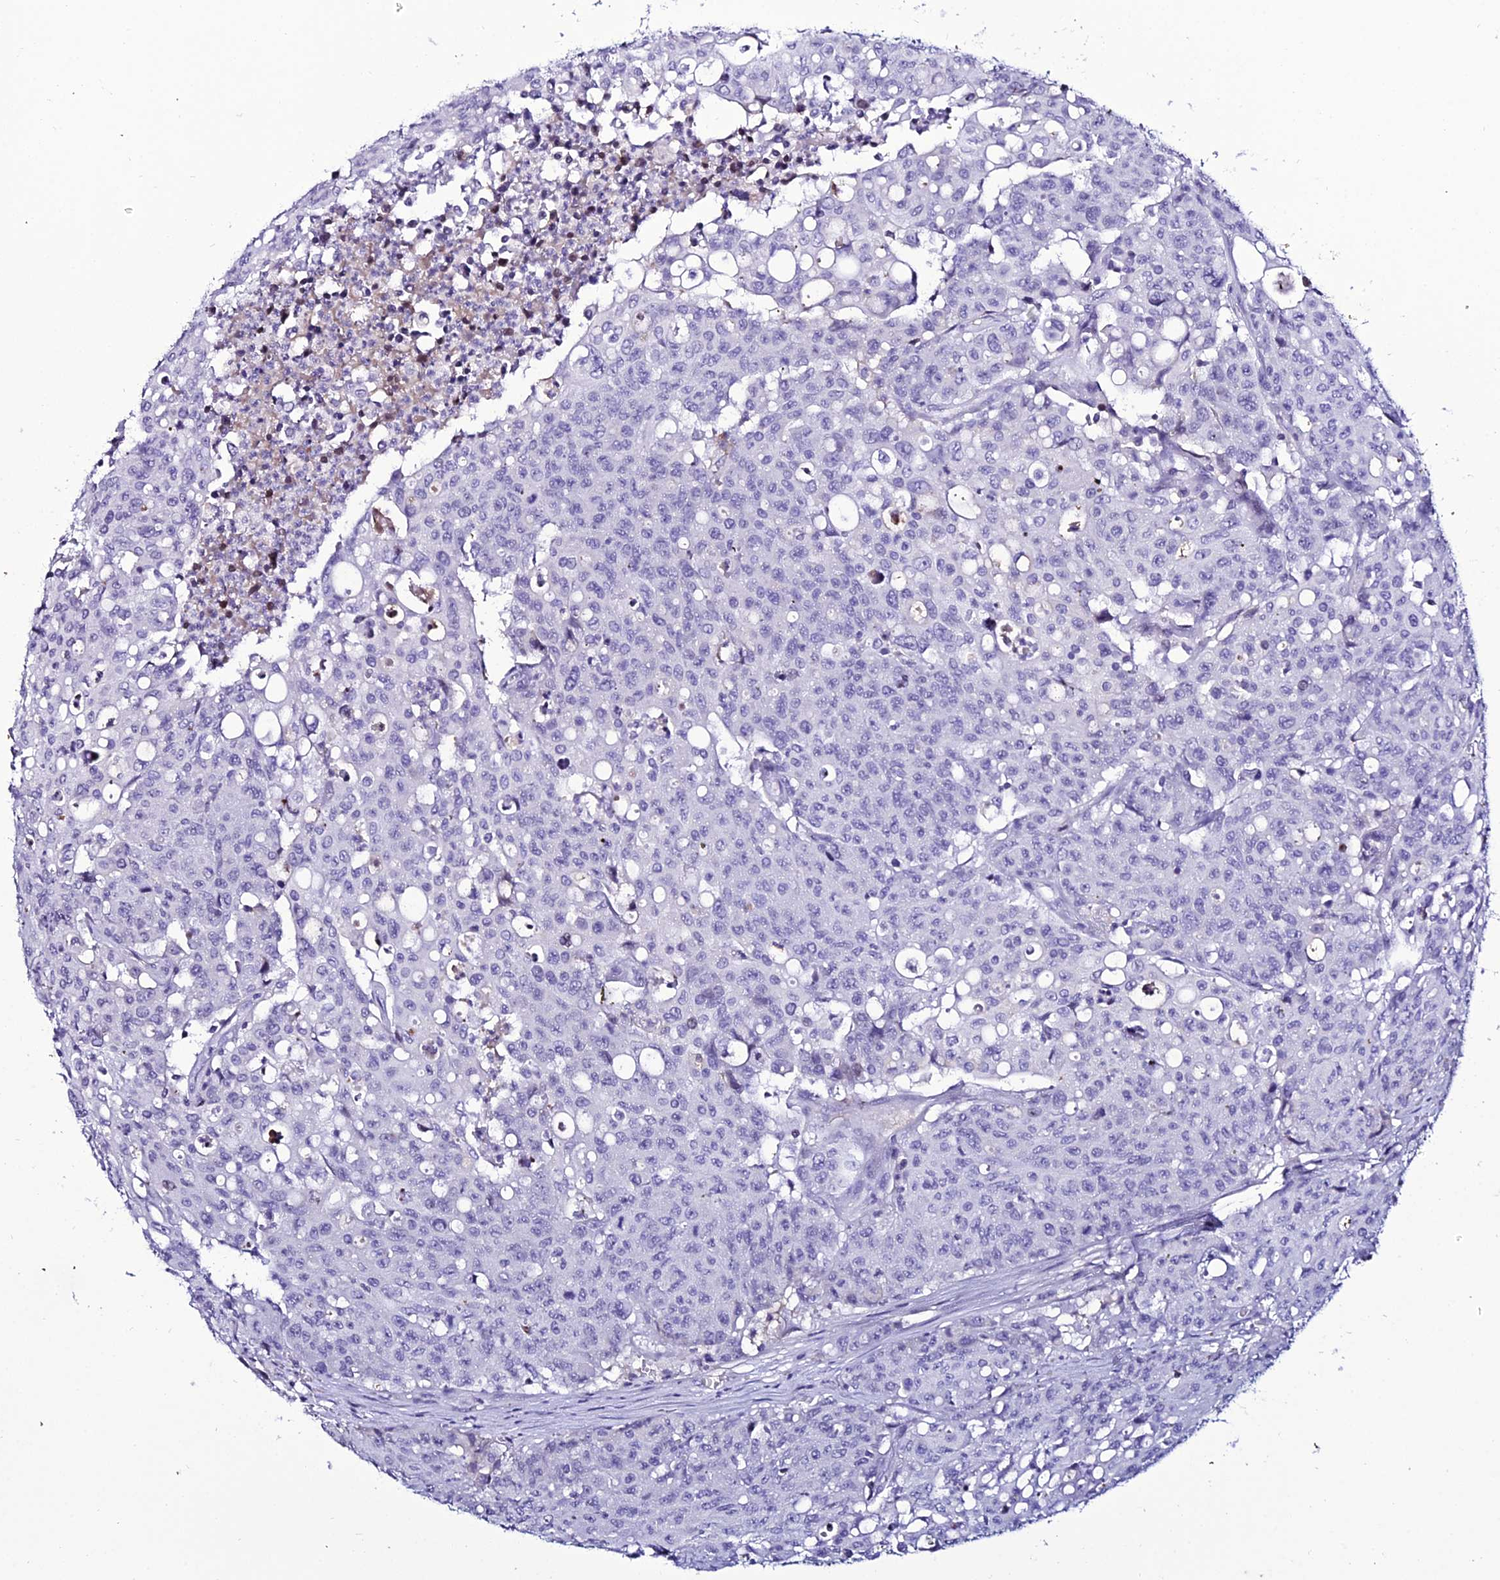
{"staining": {"intensity": "negative", "quantity": "none", "location": "none"}, "tissue": "colorectal cancer", "cell_type": "Tumor cells", "image_type": "cancer", "snomed": [{"axis": "morphology", "description": "Adenocarcinoma, NOS"}, {"axis": "topography", "description": "Colon"}], "caption": "DAB (3,3'-diaminobenzidine) immunohistochemical staining of colorectal cancer (adenocarcinoma) demonstrates no significant expression in tumor cells. (Stains: DAB (3,3'-diaminobenzidine) IHC with hematoxylin counter stain, Microscopy: brightfield microscopy at high magnification).", "gene": "DEFB132", "patient": {"sex": "male", "age": 51}}